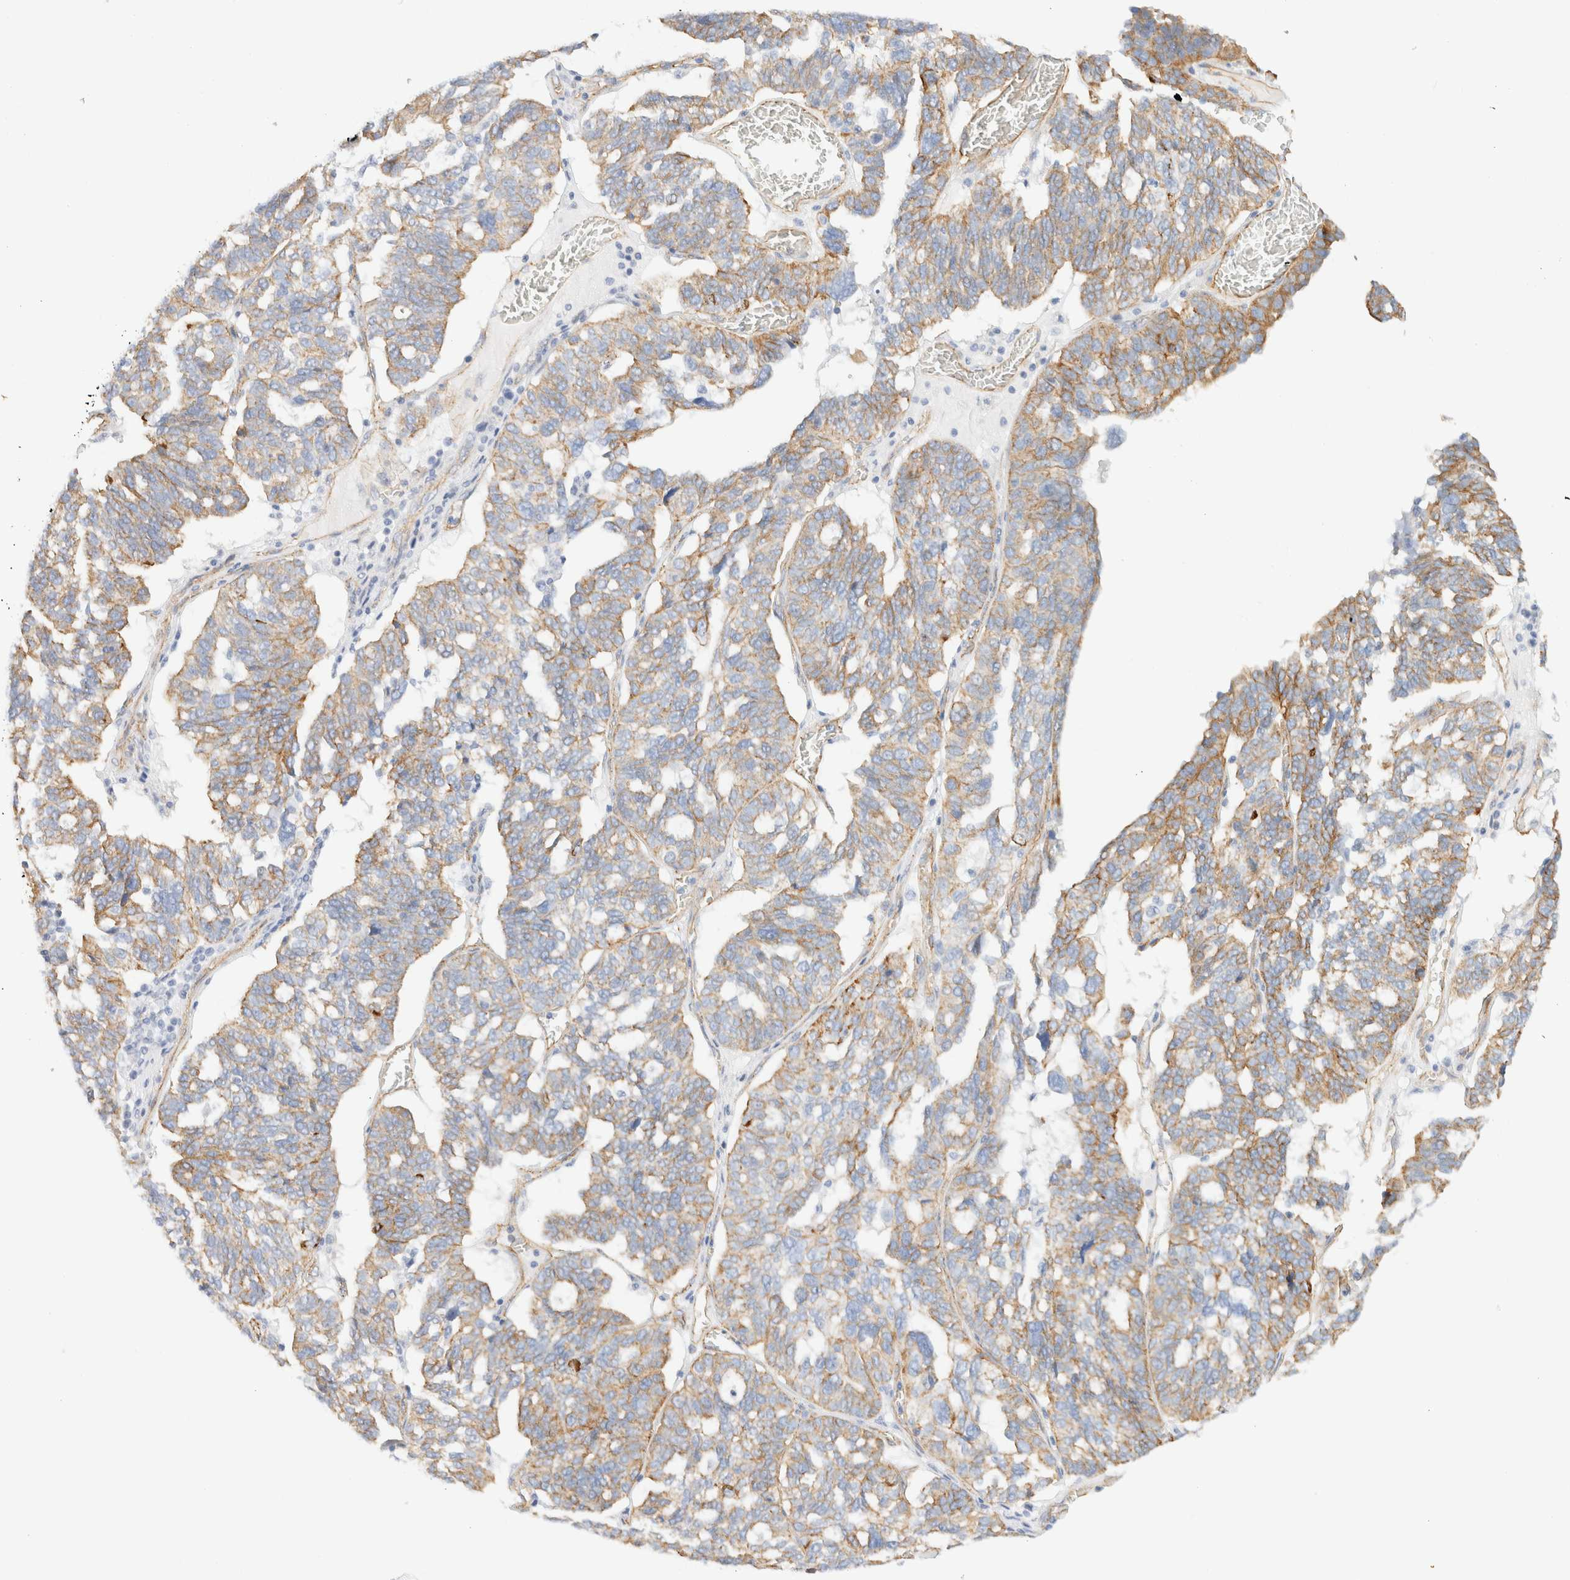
{"staining": {"intensity": "moderate", "quantity": ">75%", "location": "cytoplasmic/membranous"}, "tissue": "ovarian cancer", "cell_type": "Tumor cells", "image_type": "cancer", "snomed": [{"axis": "morphology", "description": "Cystadenocarcinoma, serous, NOS"}, {"axis": "topography", "description": "Ovary"}], "caption": "Ovarian serous cystadenocarcinoma tissue displays moderate cytoplasmic/membranous staining in about >75% of tumor cells, visualized by immunohistochemistry. (DAB = brown stain, brightfield microscopy at high magnification).", "gene": "CYB5R4", "patient": {"sex": "female", "age": 59}}